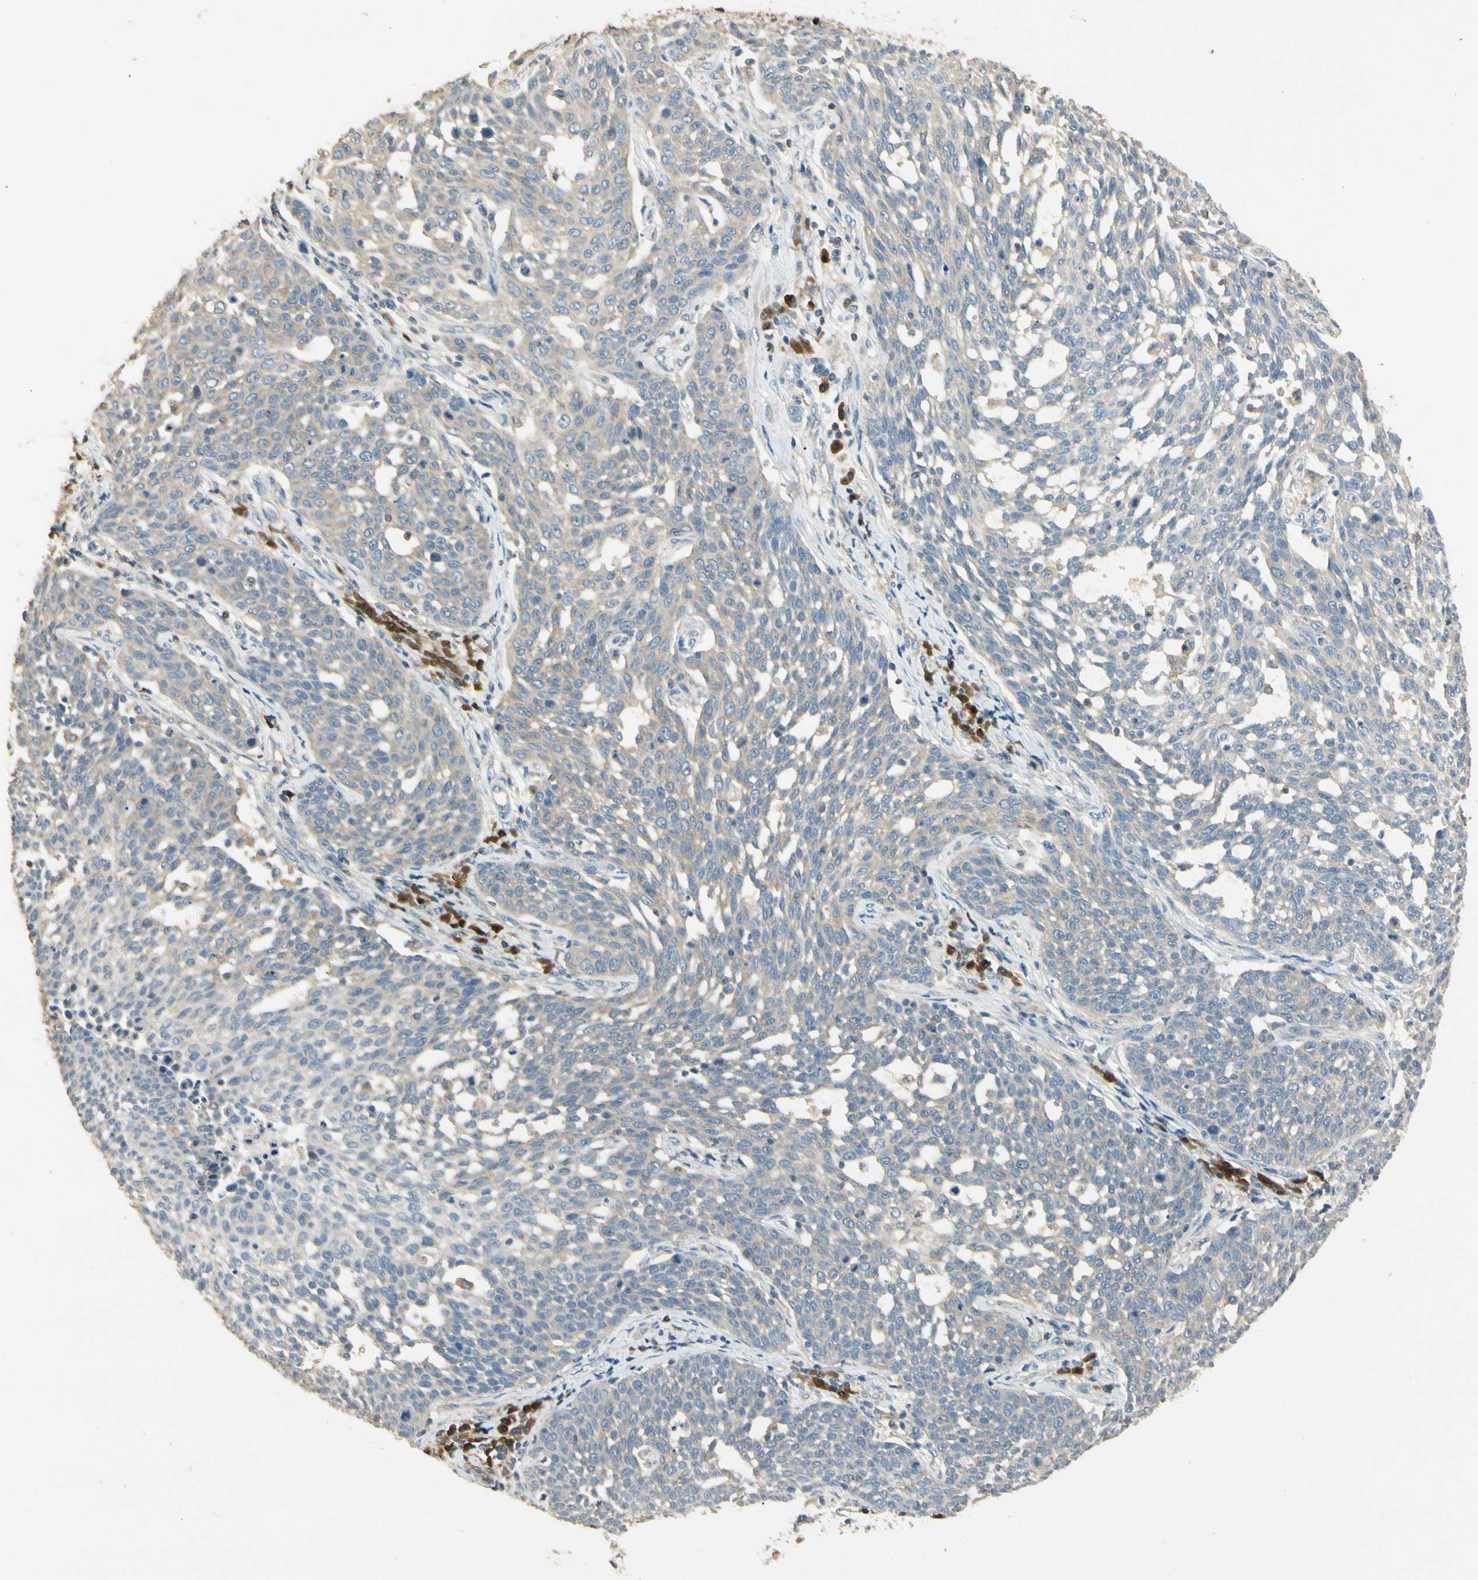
{"staining": {"intensity": "weak", "quantity": ">75%", "location": "cytoplasmic/membranous"}, "tissue": "cervical cancer", "cell_type": "Tumor cells", "image_type": "cancer", "snomed": [{"axis": "morphology", "description": "Squamous cell carcinoma, NOS"}, {"axis": "topography", "description": "Cervix"}], "caption": "Immunohistochemistry (IHC) (DAB) staining of squamous cell carcinoma (cervical) reveals weak cytoplasmic/membranous protein positivity in about >75% of tumor cells. The staining was performed using DAB (3,3'-diaminobenzidine) to visualize the protein expression in brown, while the nuclei were stained in blue with hematoxylin (Magnification: 20x).", "gene": "PLXNA1", "patient": {"sex": "female", "age": 34}}